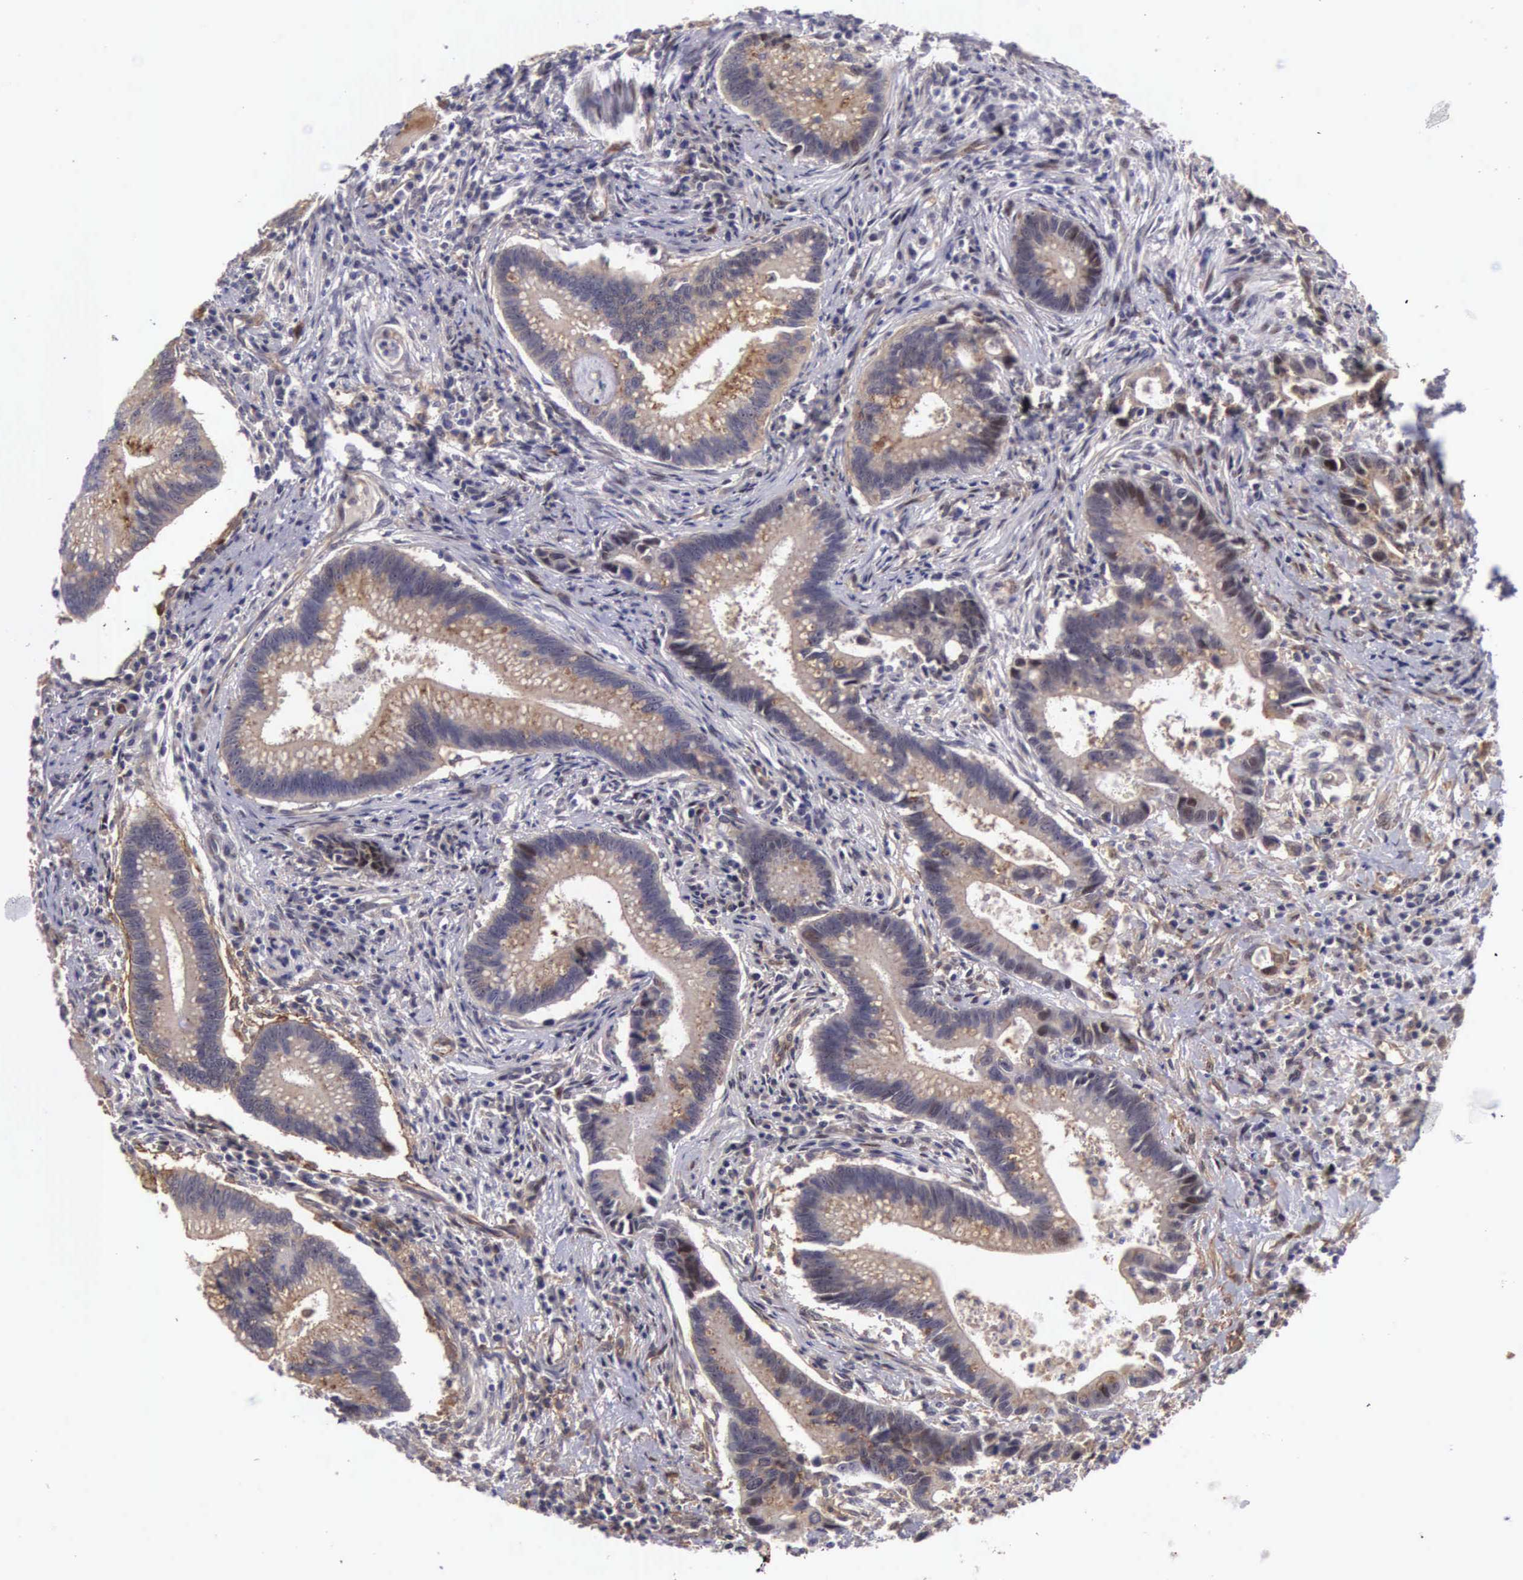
{"staining": {"intensity": "moderate", "quantity": ">75%", "location": "cytoplasmic/membranous"}, "tissue": "colorectal cancer", "cell_type": "Tumor cells", "image_type": "cancer", "snomed": [{"axis": "morphology", "description": "Adenocarcinoma, NOS"}, {"axis": "topography", "description": "Rectum"}], "caption": "Colorectal cancer stained with IHC displays moderate cytoplasmic/membranous staining in about >75% of tumor cells.", "gene": "EMID1", "patient": {"sex": "female", "age": 81}}